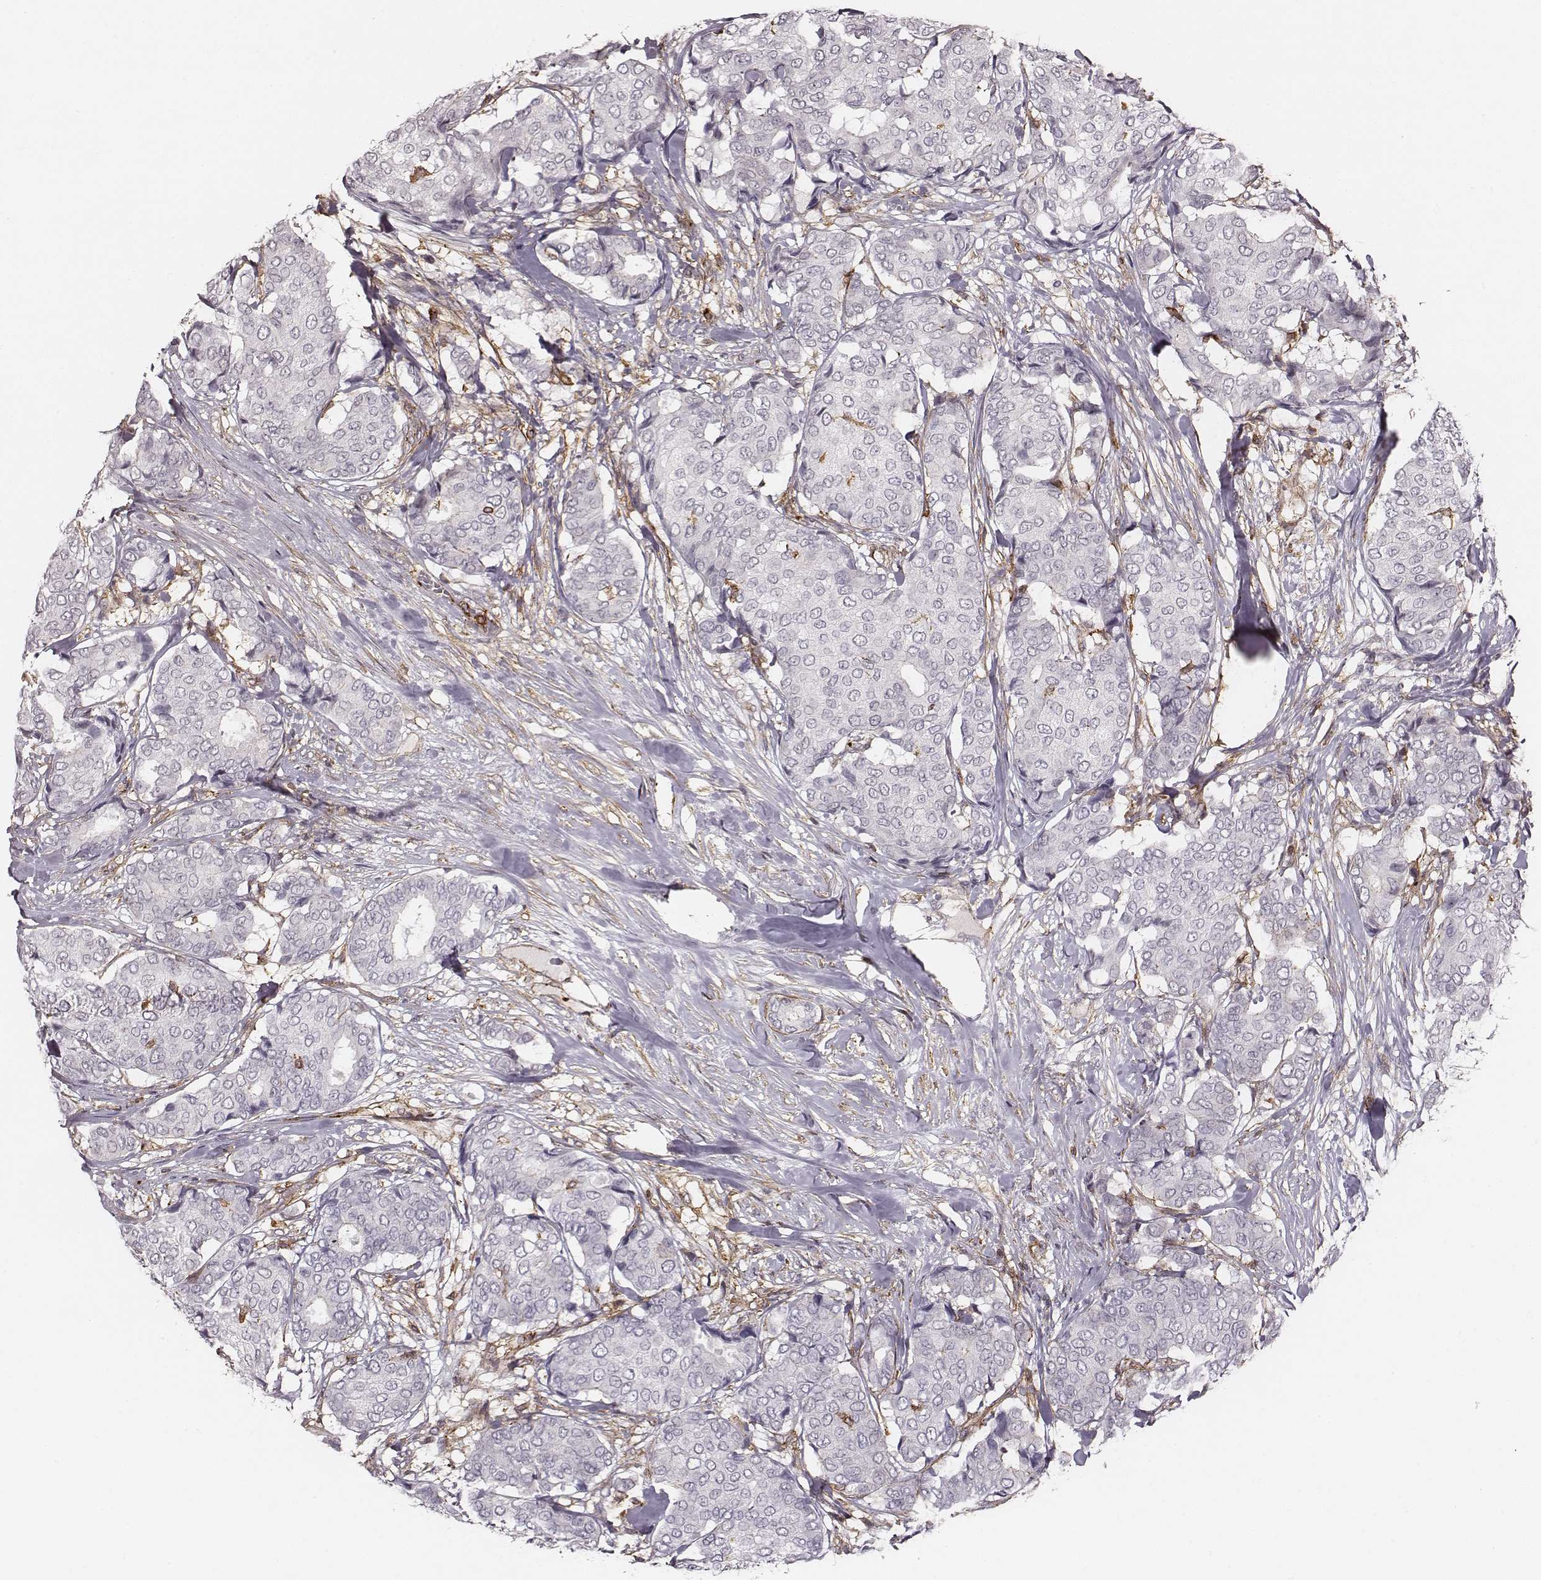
{"staining": {"intensity": "negative", "quantity": "none", "location": "none"}, "tissue": "breast cancer", "cell_type": "Tumor cells", "image_type": "cancer", "snomed": [{"axis": "morphology", "description": "Duct carcinoma"}, {"axis": "topography", "description": "Breast"}], "caption": "Immunohistochemistry of breast invasive ductal carcinoma reveals no staining in tumor cells.", "gene": "ZYX", "patient": {"sex": "female", "age": 75}}